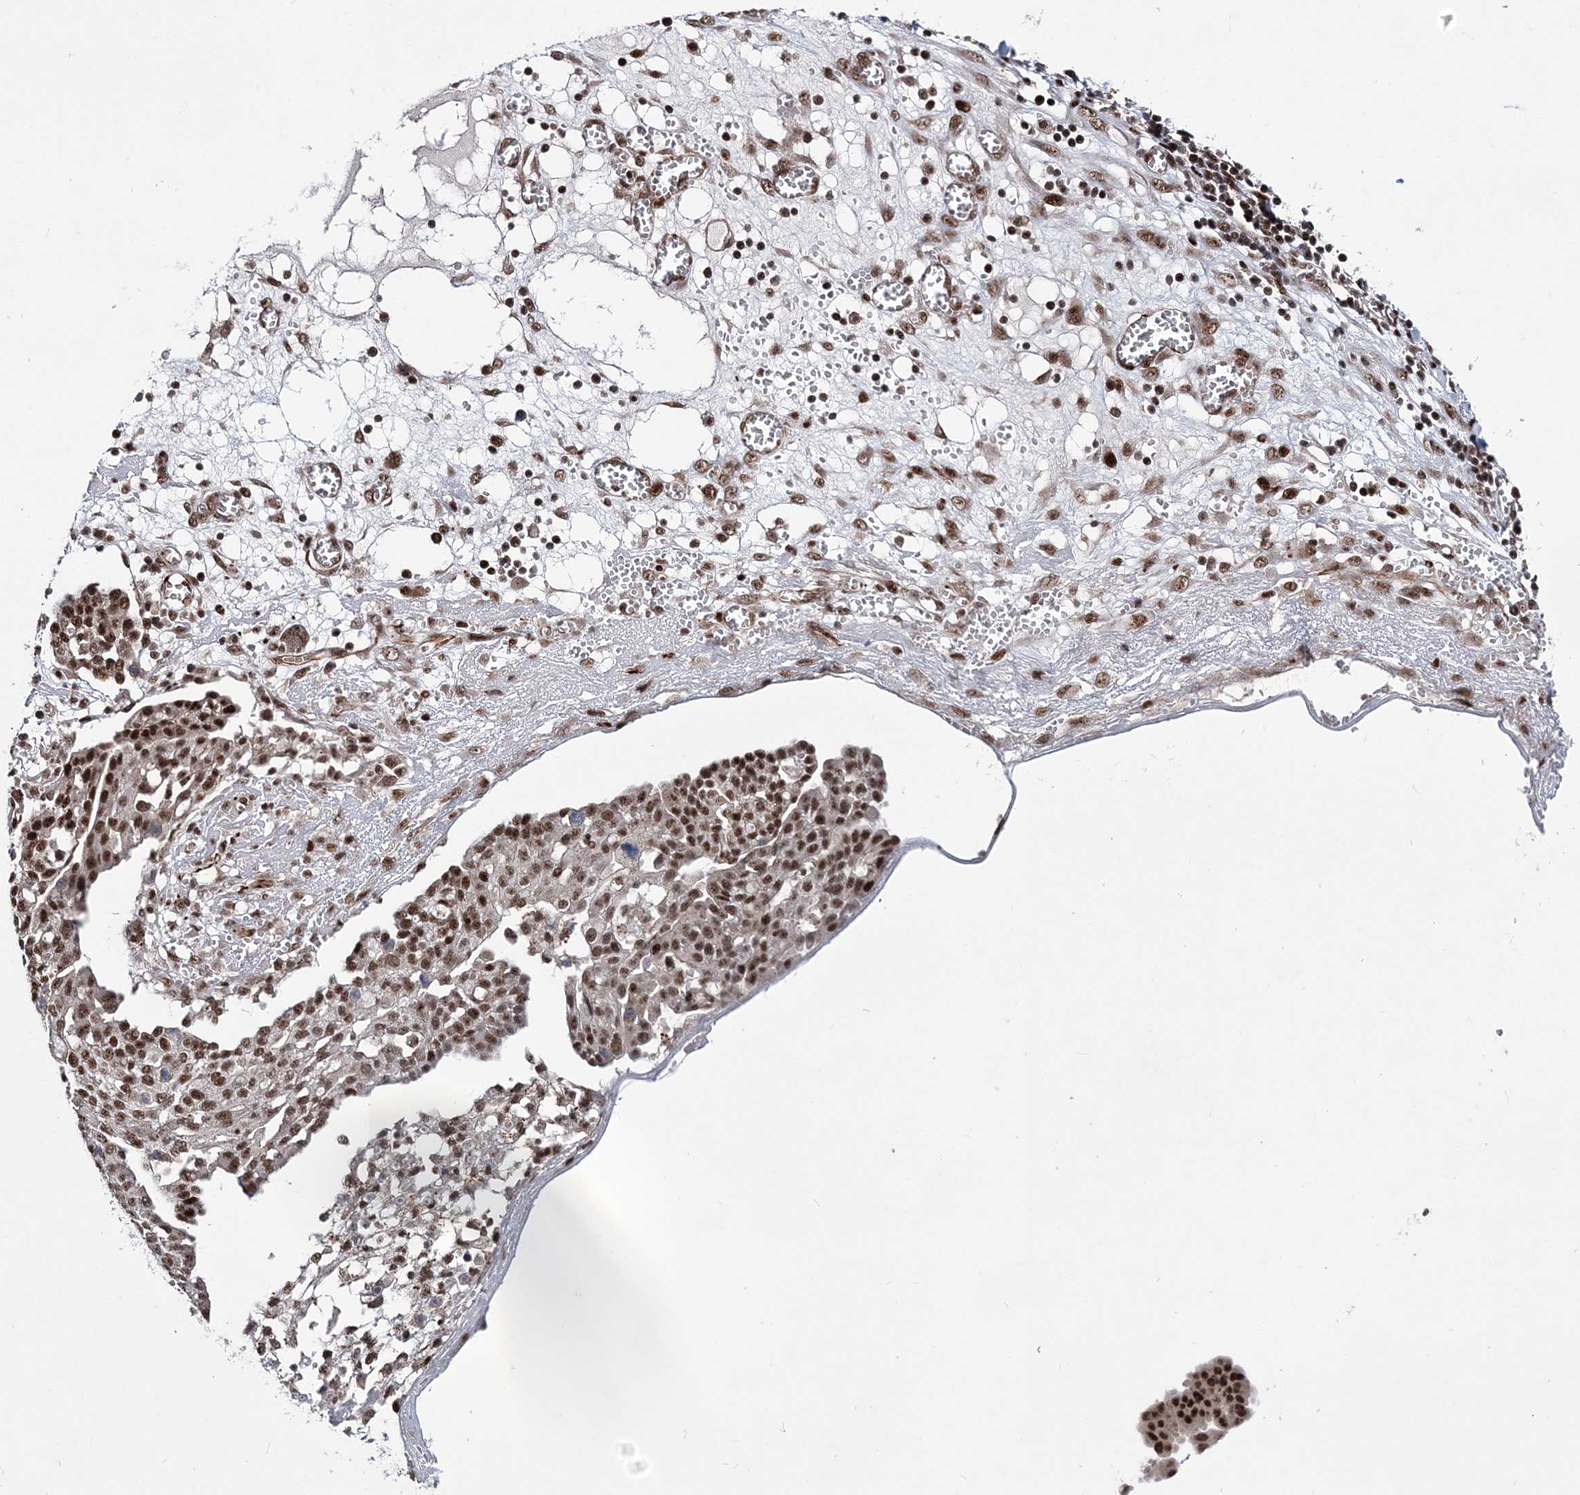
{"staining": {"intensity": "strong", "quantity": ">75%", "location": "nuclear"}, "tissue": "ovarian cancer", "cell_type": "Tumor cells", "image_type": "cancer", "snomed": [{"axis": "morphology", "description": "Cystadenocarcinoma, serous, NOS"}, {"axis": "topography", "description": "Soft tissue"}, {"axis": "topography", "description": "Ovary"}], "caption": "Immunohistochemical staining of human serous cystadenocarcinoma (ovarian) displays high levels of strong nuclear protein staining in about >75% of tumor cells. The staining was performed using DAB to visualize the protein expression in brown, while the nuclei were stained in blue with hematoxylin (Magnification: 20x).", "gene": "TATDN2", "patient": {"sex": "female", "age": 57}}